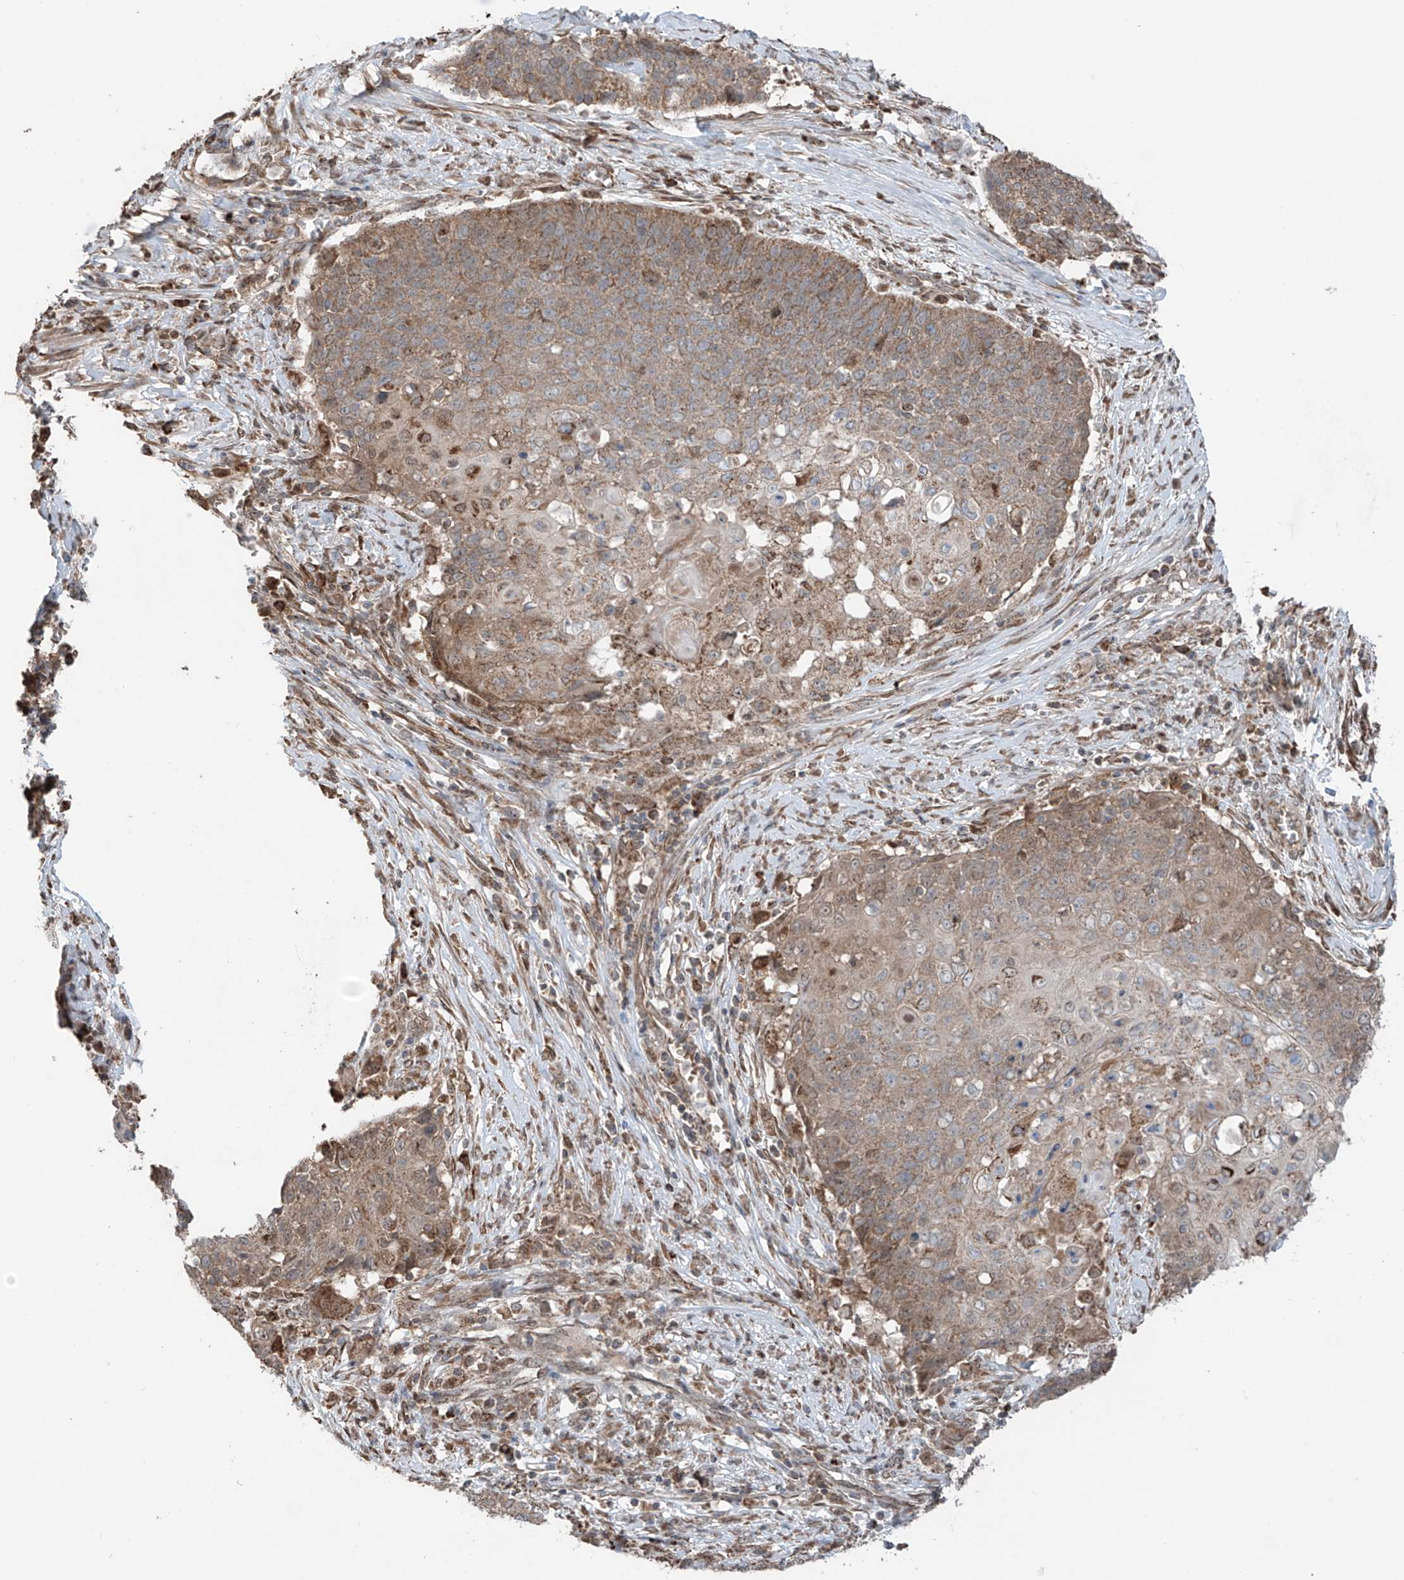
{"staining": {"intensity": "weak", "quantity": "25%-75%", "location": "cytoplasmic/membranous"}, "tissue": "cervical cancer", "cell_type": "Tumor cells", "image_type": "cancer", "snomed": [{"axis": "morphology", "description": "Squamous cell carcinoma, NOS"}, {"axis": "topography", "description": "Cervix"}], "caption": "This histopathology image reveals immunohistochemistry (IHC) staining of human cervical squamous cell carcinoma, with low weak cytoplasmic/membranous staining in about 25%-75% of tumor cells.", "gene": "SAMD3", "patient": {"sex": "female", "age": 39}}